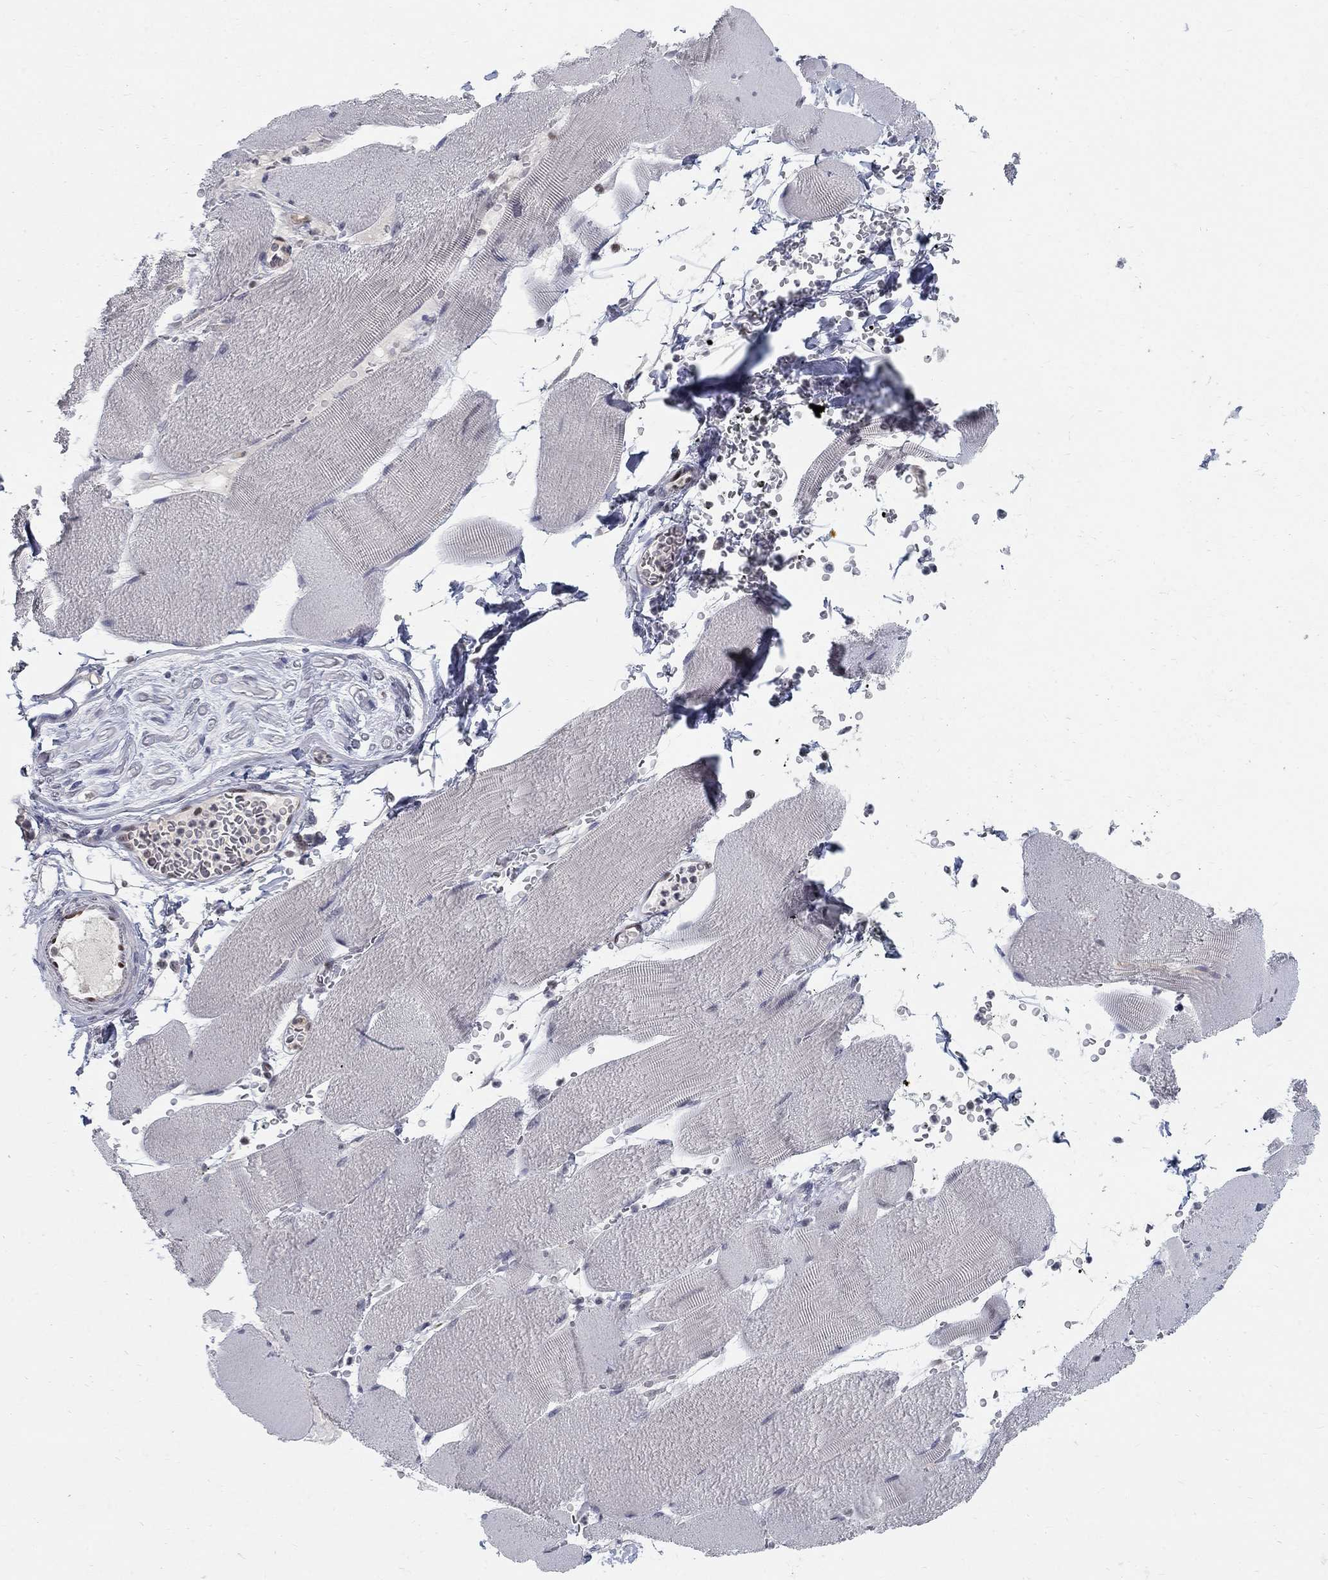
{"staining": {"intensity": "negative", "quantity": "none", "location": "none"}, "tissue": "skeletal muscle", "cell_type": "Myocytes", "image_type": "normal", "snomed": [{"axis": "morphology", "description": "Normal tissue, NOS"}, {"axis": "topography", "description": "Skeletal muscle"}], "caption": "A high-resolution photomicrograph shows immunohistochemistry staining of unremarkable skeletal muscle, which displays no significant expression in myocytes.", "gene": "GCFC2", "patient": {"sex": "male", "age": 56}}